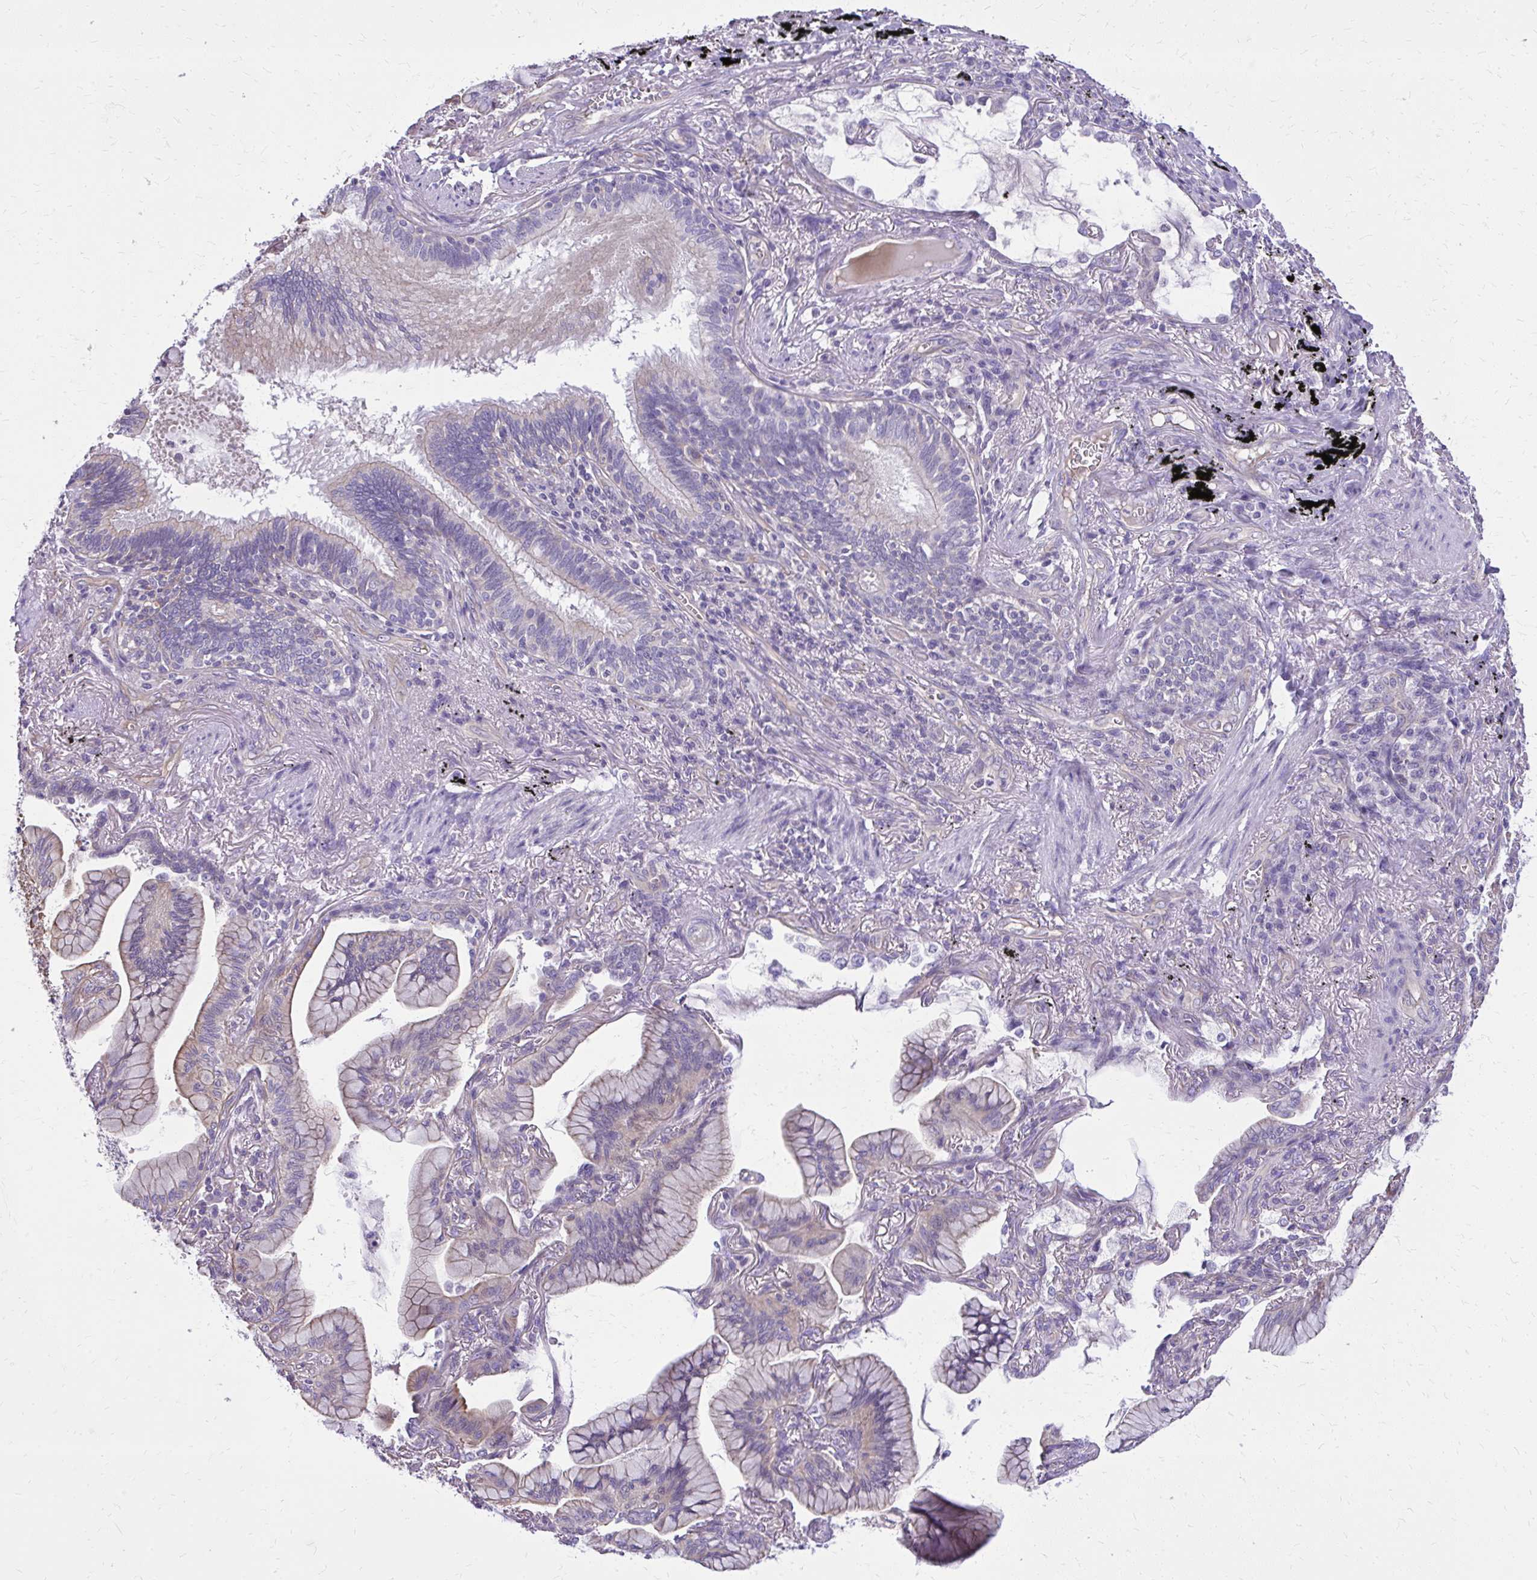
{"staining": {"intensity": "weak", "quantity": "25%-75%", "location": "cytoplasmic/membranous"}, "tissue": "lung cancer", "cell_type": "Tumor cells", "image_type": "cancer", "snomed": [{"axis": "morphology", "description": "Adenocarcinoma, NOS"}, {"axis": "topography", "description": "Lung"}], "caption": "IHC photomicrograph of human lung cancer stained for a protein (brown), which demonstrates low levels of weak cytoplasmic/membranous expression in approximately 25%-75% of tumor cells.", "gene": "RUNDC3B", "patient": {"sex": "male", "age": 77}}